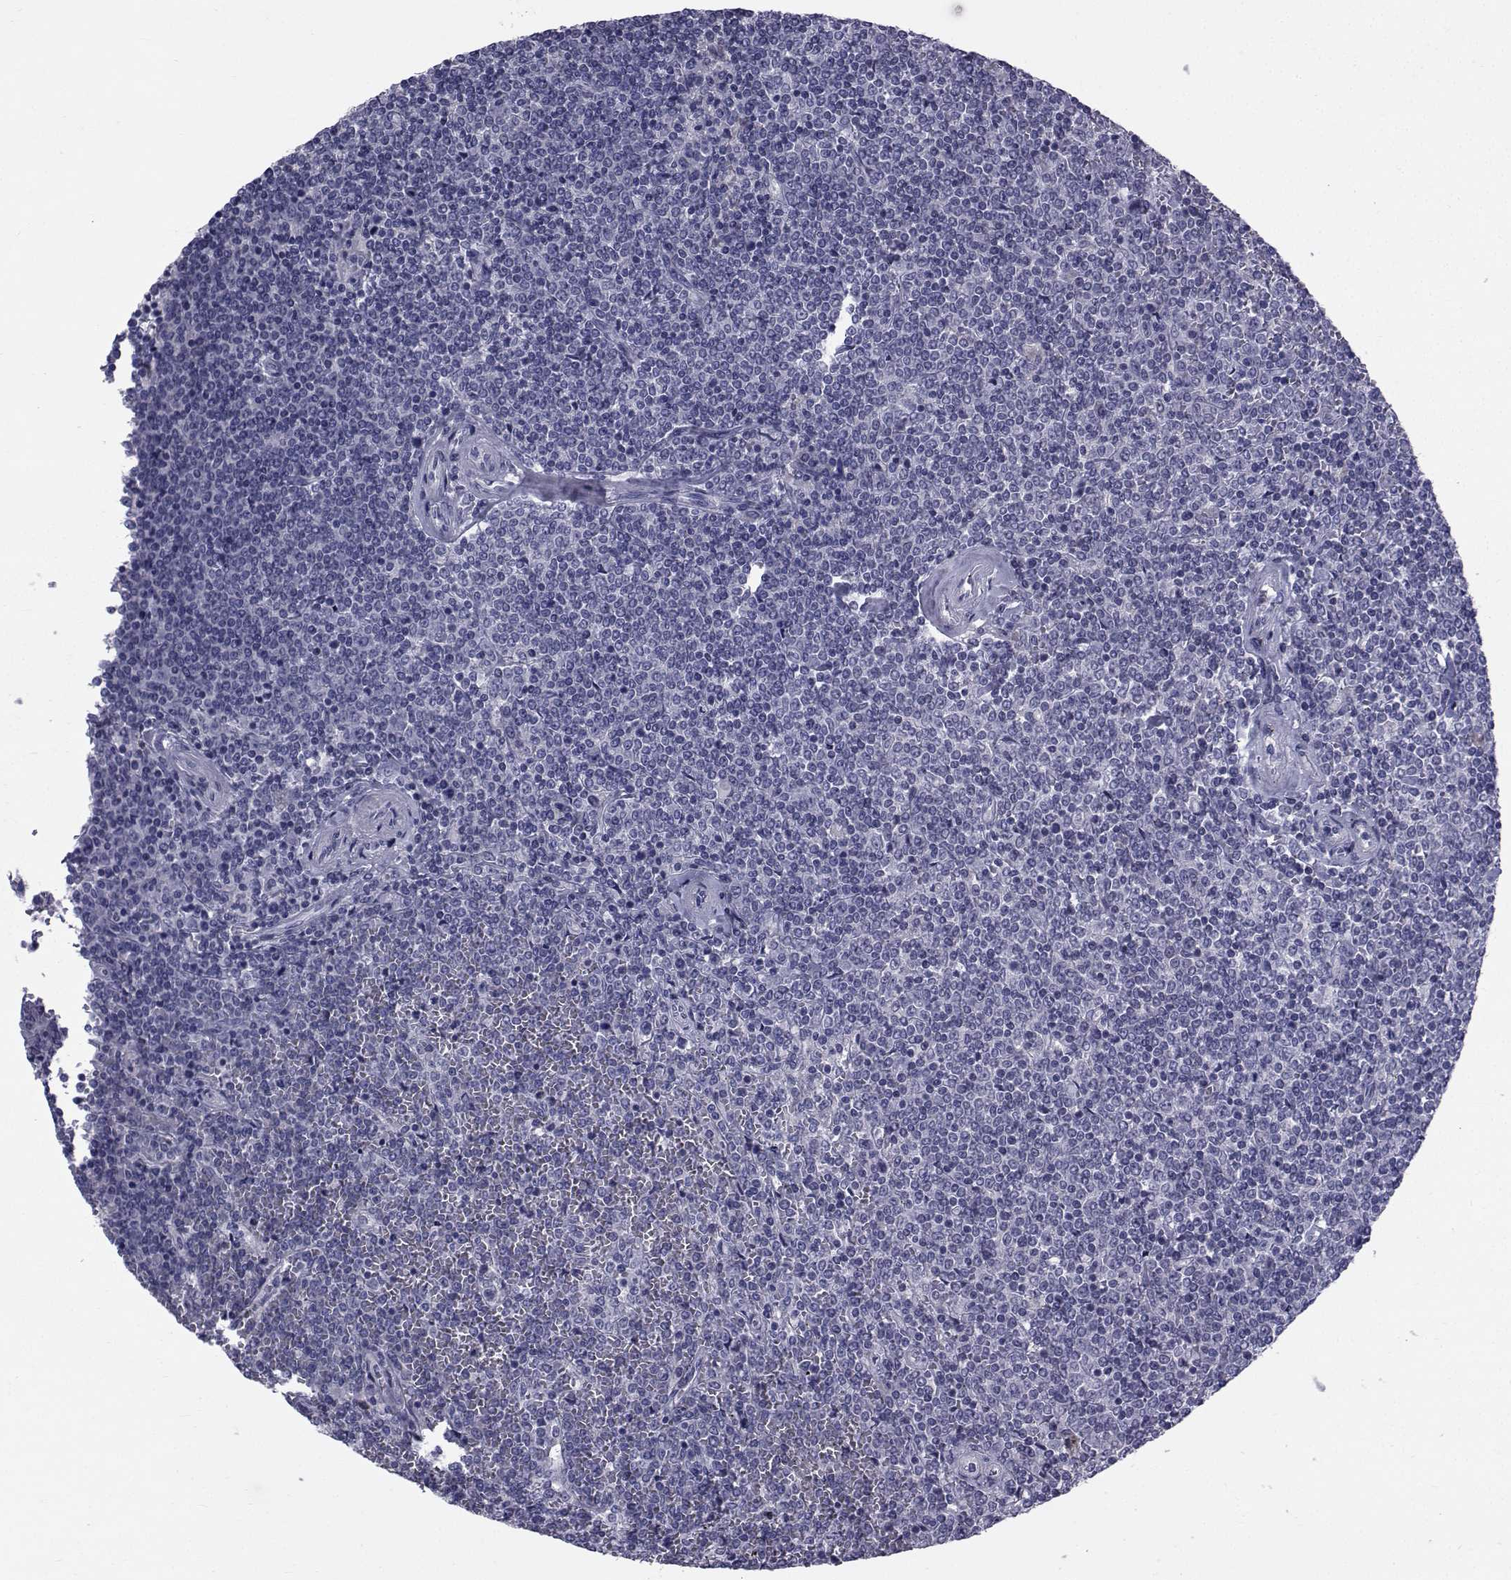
{"staining": {"intensity": "negative", "quantity": "none", "location": "none"}, "tissue": "lymphoma", "cell_type": "Tumor cells", "image_type": "cancer", "snomed": [{"axis": "morphology", "description": "Malignant lymphoma, non-Hodgkin's type, Low grade"}, {"axis": "topography", "description": "Spleen"}], "caption": "A micrograph of low-grade malignant lymphoma, non-Hodgkin's type stained for a protein demonstrates no brown staining in tumor cells.", "gene": "CHRNA1", "patient": {"sex": "female", "age": 19}}